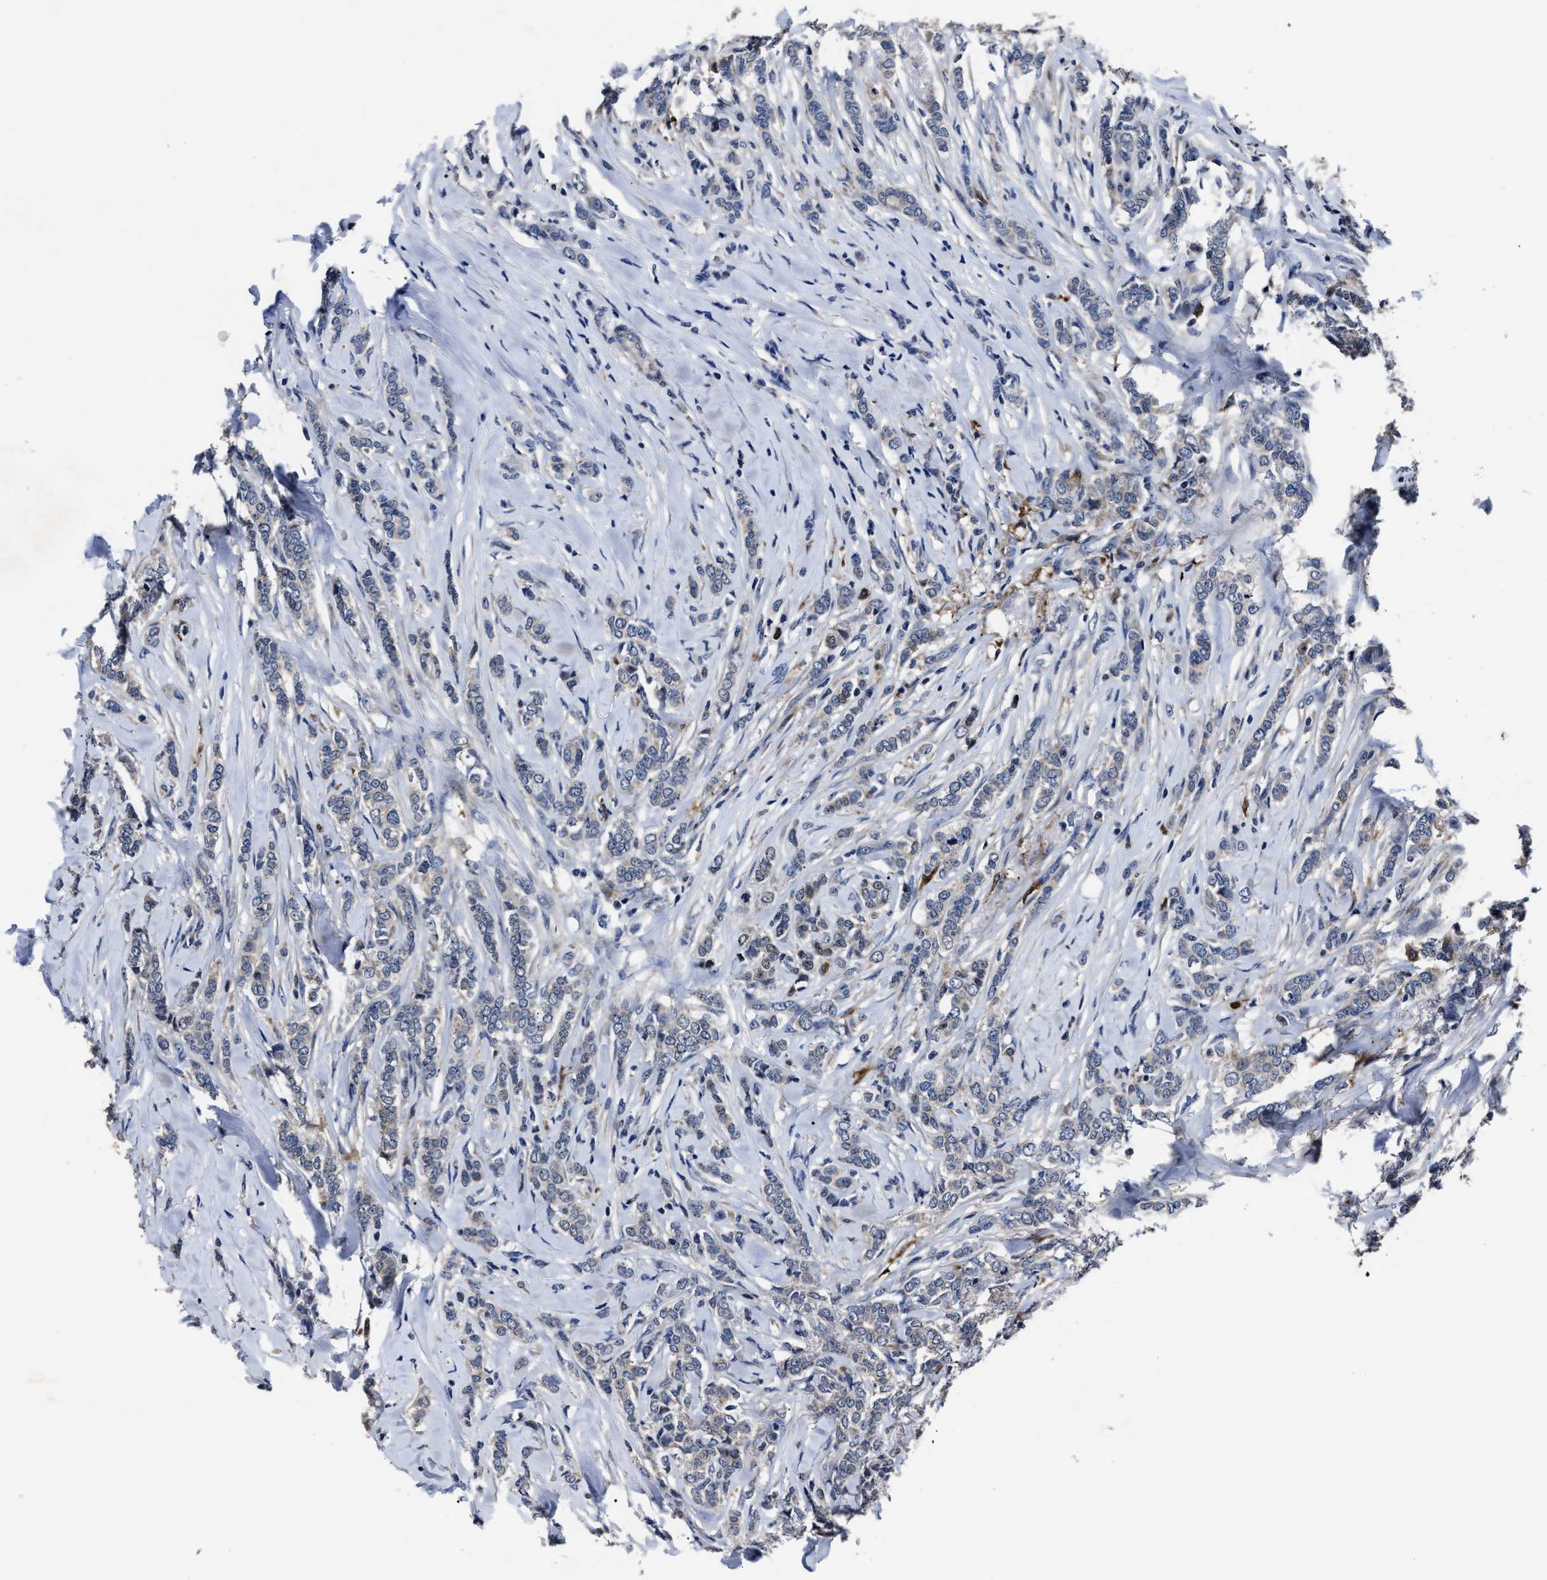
{"staining": {"intensity": "negative", "quantity": "none", "location": "none"}, "tissue": "breast cancer", "cell_type": "Tumor cells", "image_type": "cancer", "snomed": [{"axis": "morphology", "description": "Lobular carcinoma"}, {"axis": "topography", "description": "Skin"}, {"axis": "topography", "description": "Breast"}], "caption": "Breast cancer (lobular carcinoma) was stained to show a protein in brown. There is no significant expression in tumor cells.", "gene": "RSBN1L", "patient": {"sex": "female", "age": 46}}